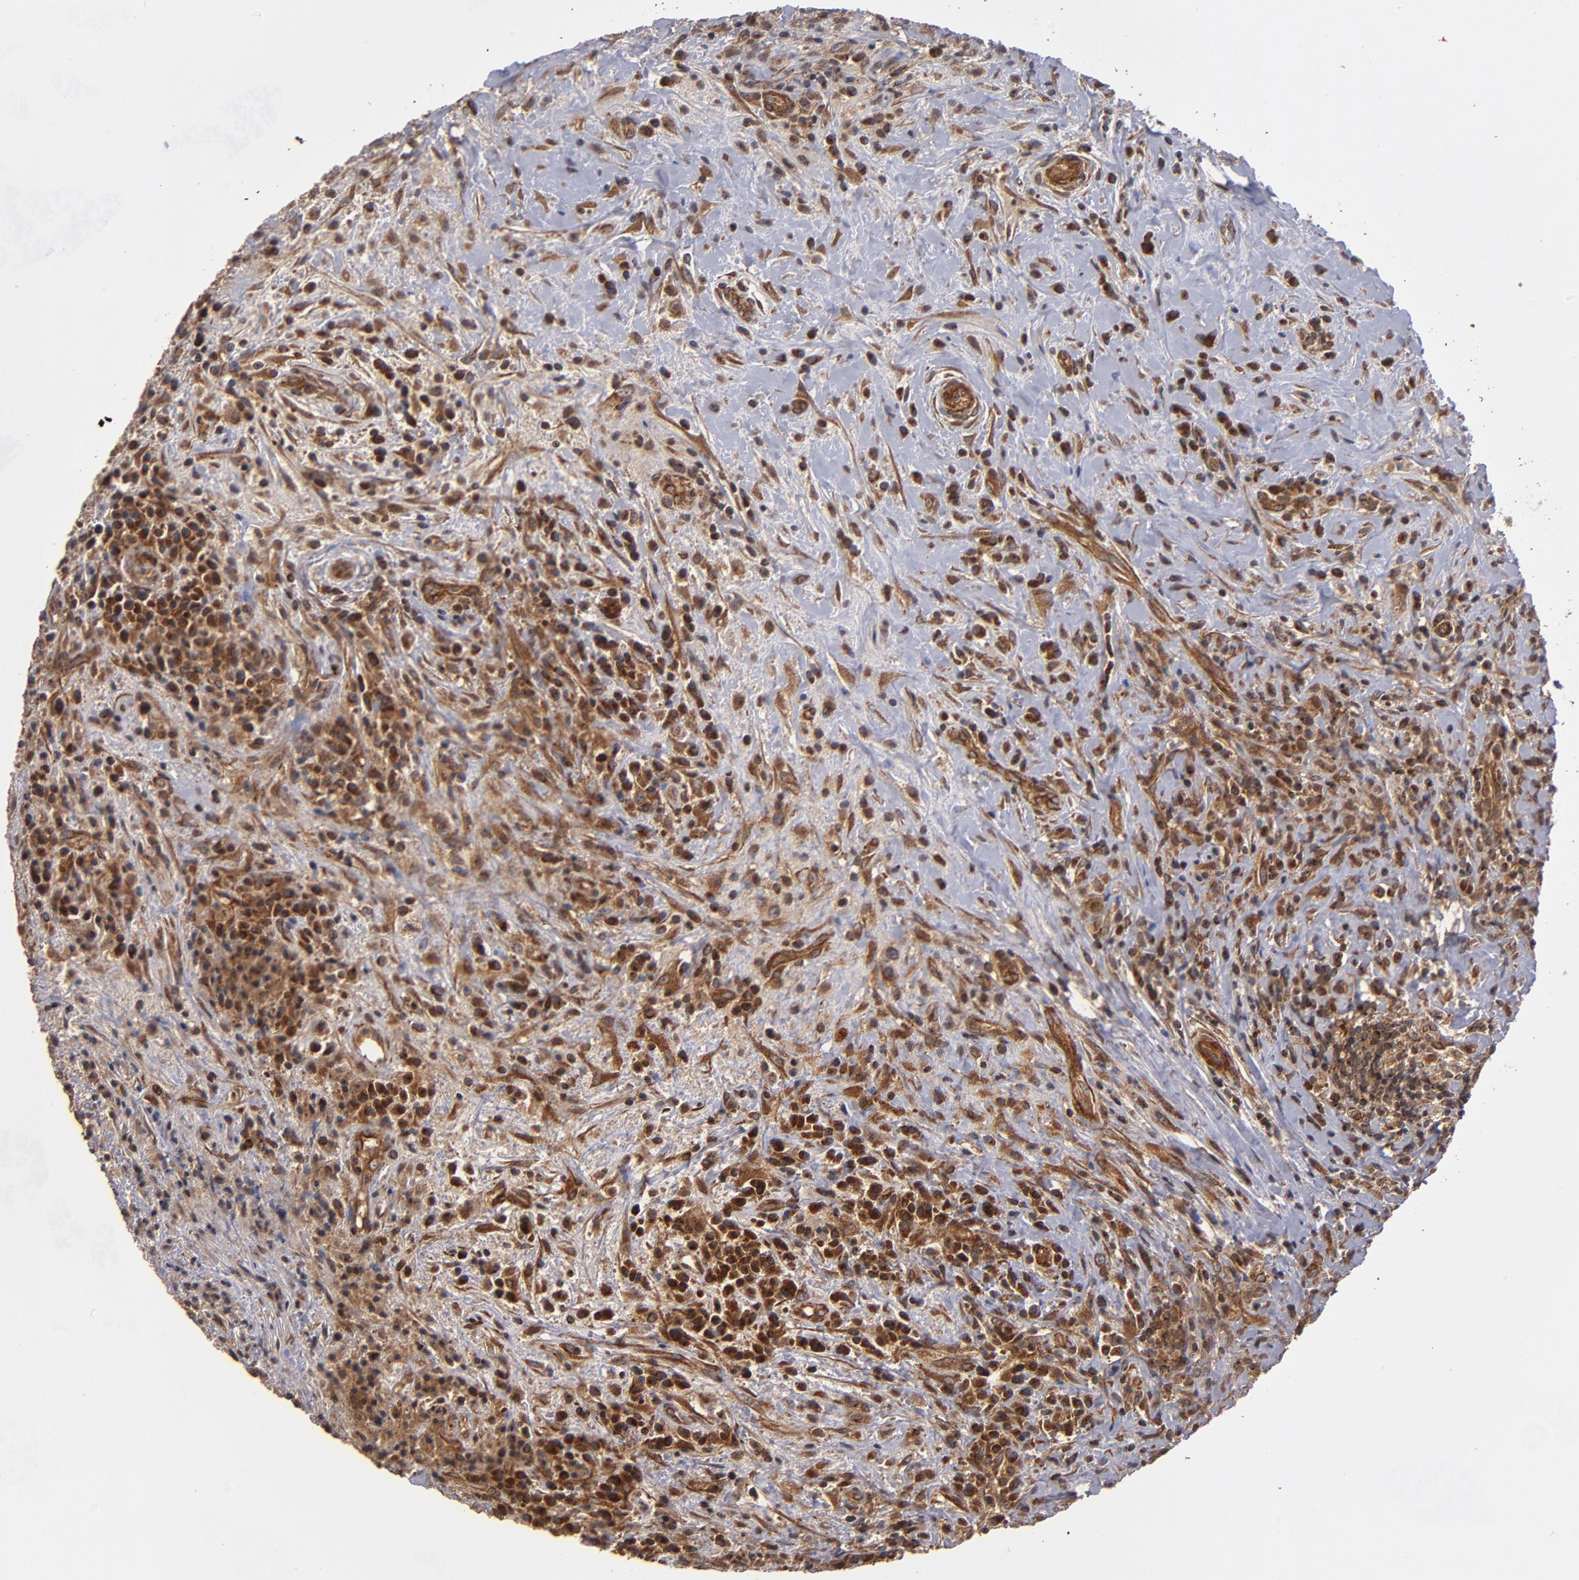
{"staining": {"intensity": "strong", "quantity": ">75%", "location": "cytoplasmic/membranous"}, "tissue": "lymphoma", "cell_type": "Tumor cells", "image_type": "cancer", "snomed": [{"axis": "morphology", "description": "Hodgkin's disease, NOS"}, {"axis": "topography", "description": "Lymph node"}], "caption": "Immunohistochemistry (IHC) (DAB) staining of human Hodgkin's disease shows strong cytoplasmic/membranous protein staining in approximately >75% of tumor cells.", "gene": "BDKRB1", "patient": {"sex": "female", "age": 25}}